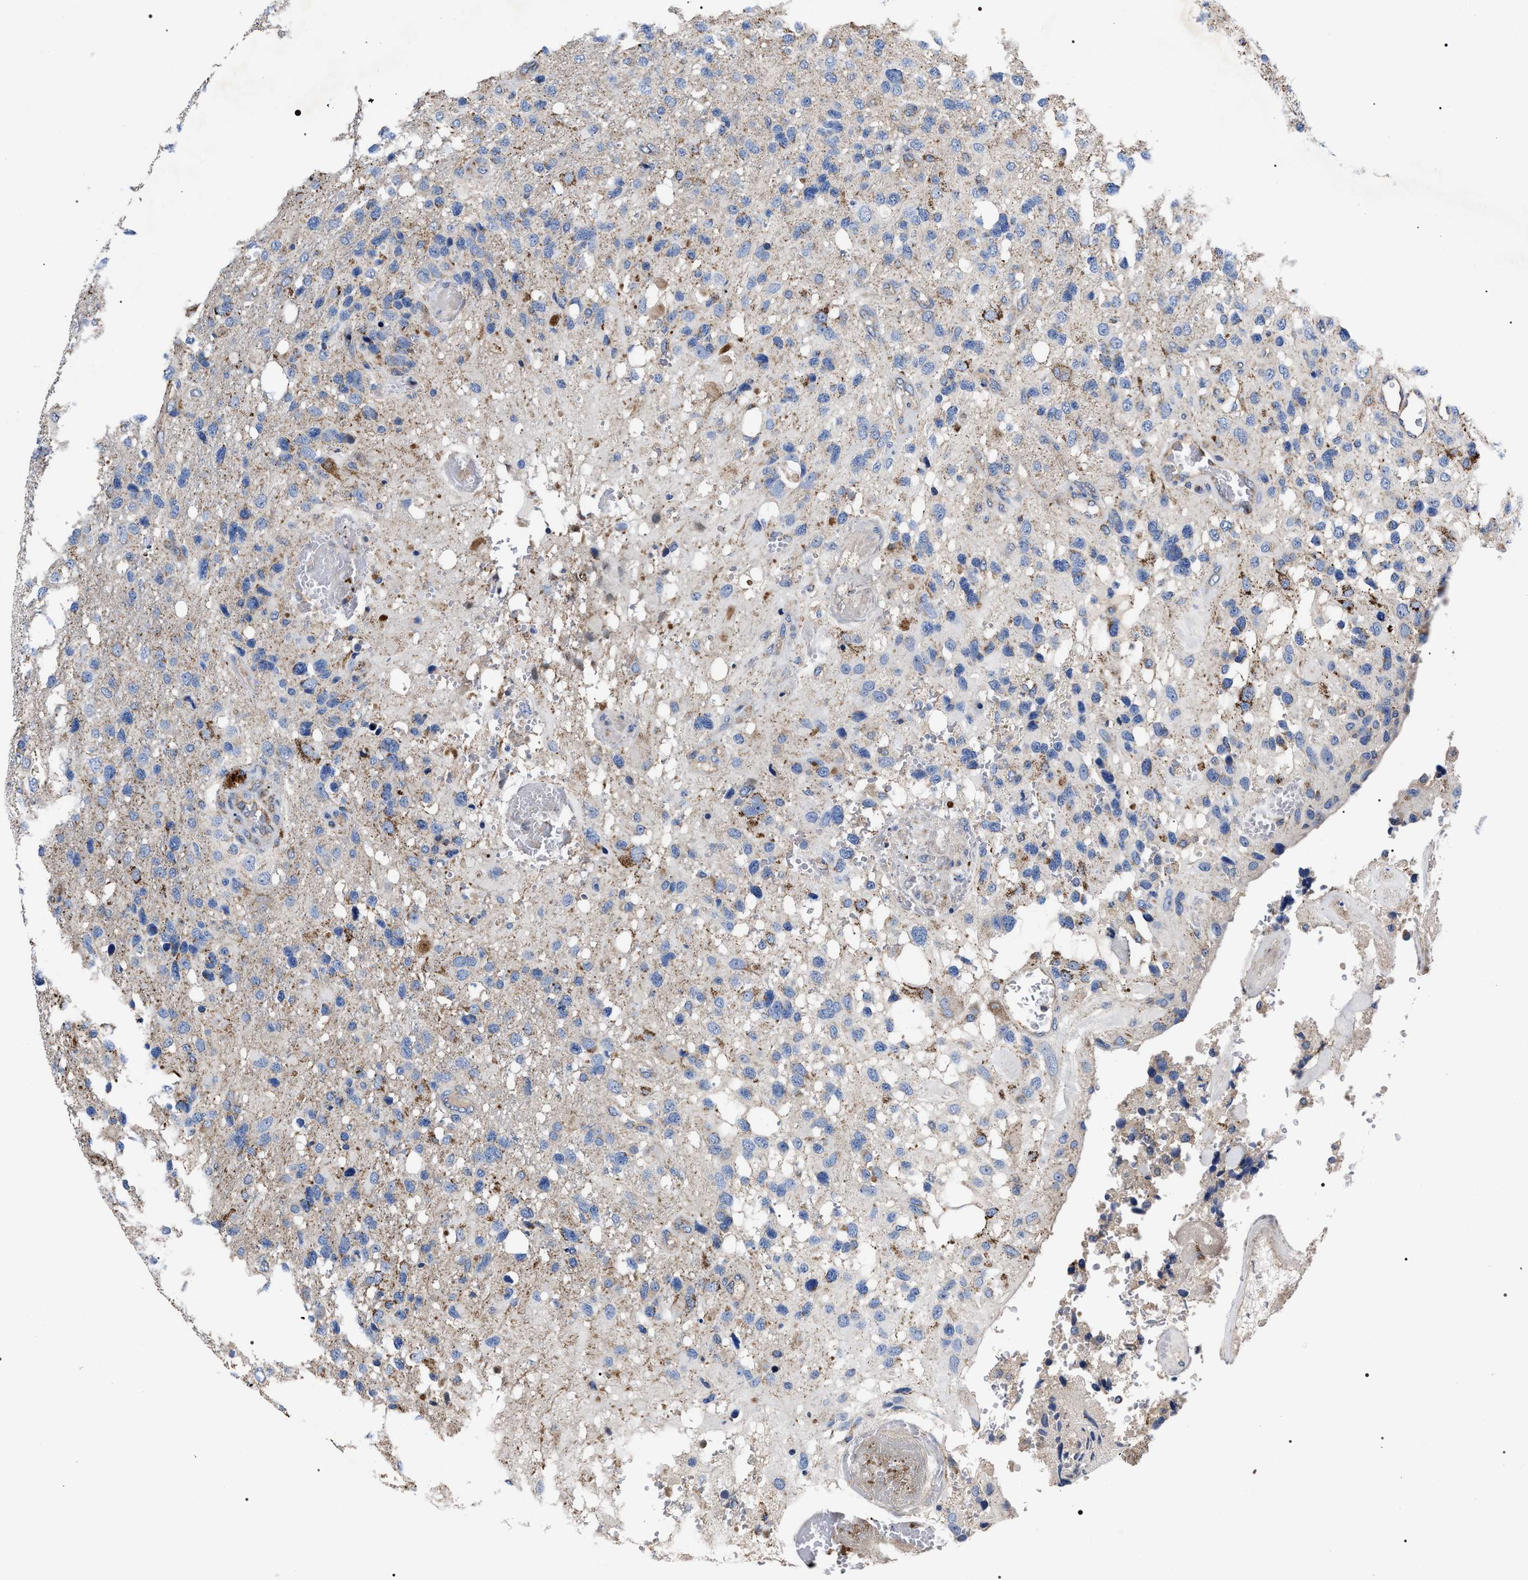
{"staining": {"intensity": "negative", "quantity": "none", "location": "none"}, "tissue": "glioma", "cell_type": "Tumor cells", "image_type": "cancer", "snomed": [{"axis": "morphology", "description": "Glioma, malignant, High grade"}, {"axis": "topography", "description": "Brain"}], "caption": "The photomicrograph shows no significant staining in tumor cells of high-grade glioma (malignant).", "gene": "MACC1", "patient": {"sex": "female", "age": 58}}